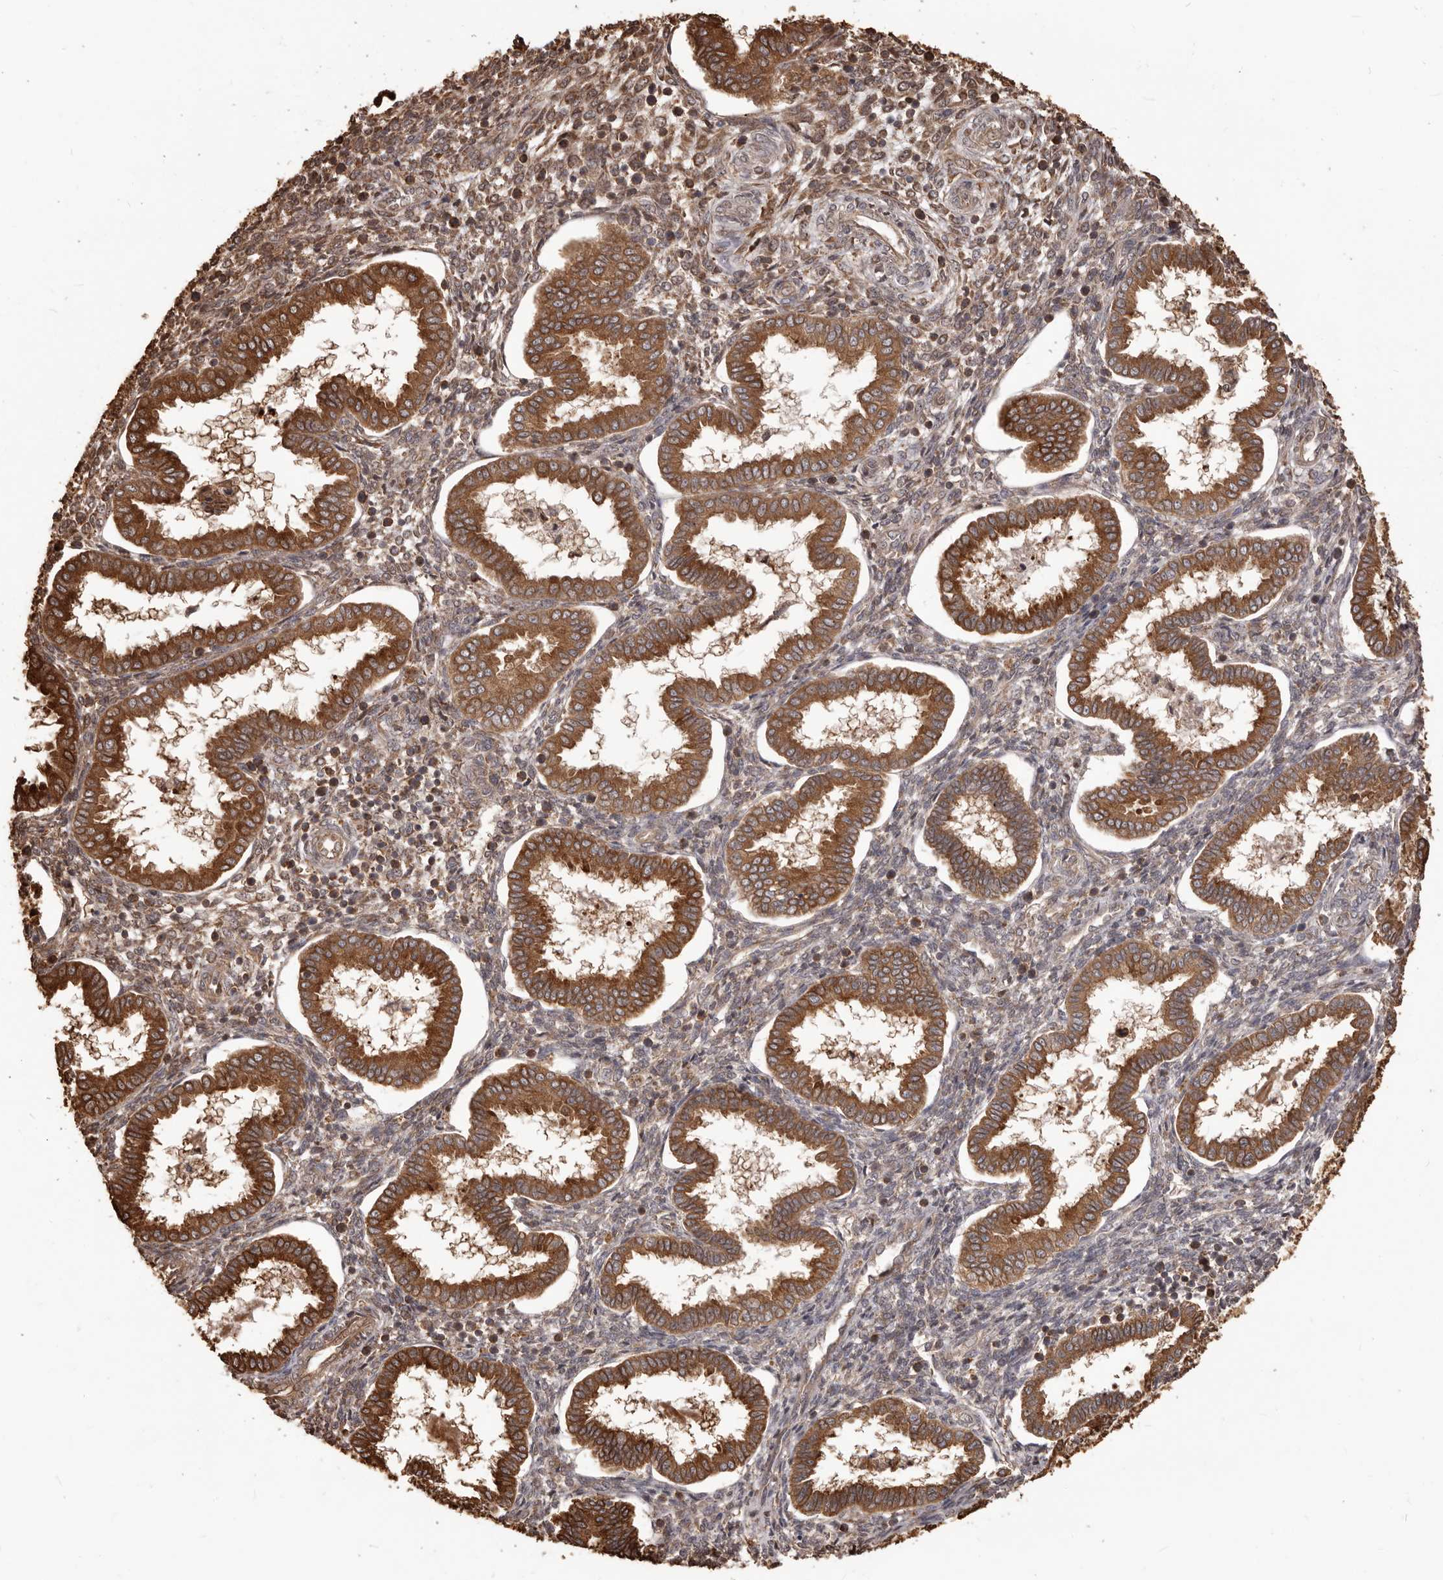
{"staining": {"intensity": "moderate", "quantity": ">75%", "location": "cytoplasmic/membranous"}, "tissue": "endometrium", "cell_type": "Cells in endometrial stroma", "image_type": "normal", "snomed": [{"axis": "morphology", "description": "Normal tissue, NOS"}, {"axis": "topography", "description": "Endometrium"}], "caption": "High-power microscopy captured an immunohistochemistry image of unremarkable endometrium, revealing moderate cytoplasmic/membranous positivity in approximately >75% of cells in endometrial stroma. (DAB = brown stain, brightfield microscopy at high magnification).", "gene": "MTO1", "patient": {"sex": "female", "age": 24}}